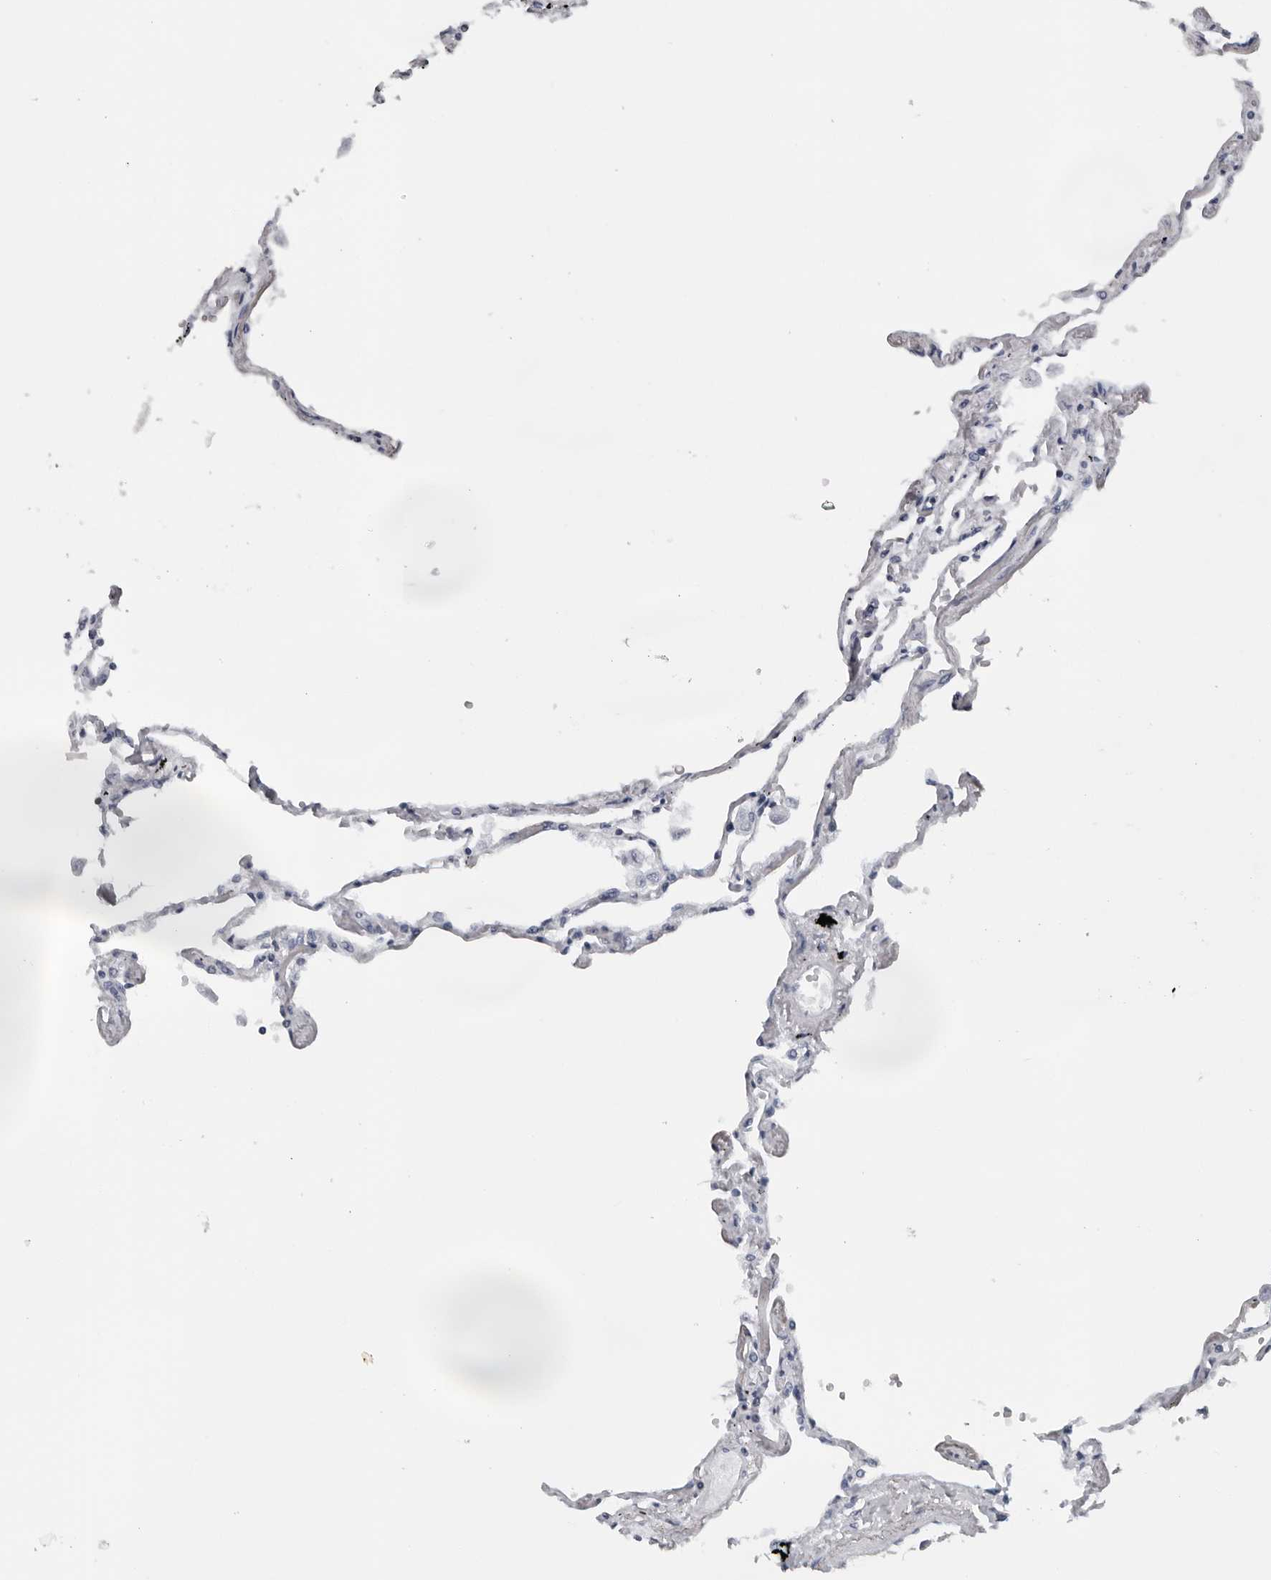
{"staining": {"intensity": "negative", "quantity": "none", "location": "none"}, "tissue": "lung", "cell_type": "Alveolar cells", "image_type": "normal", "snomed": [{"axis": "morphology", "description": "Normal tissue, NOS"}, {"axis": "topography", "description": "Lung"}], "caption": "High power microscopy image of an IHC image of normal lung, revealing no significant positivity in alveolar cells.", "gene": "PPP1R42", "patient": {"sex": "female", "age": 67}}